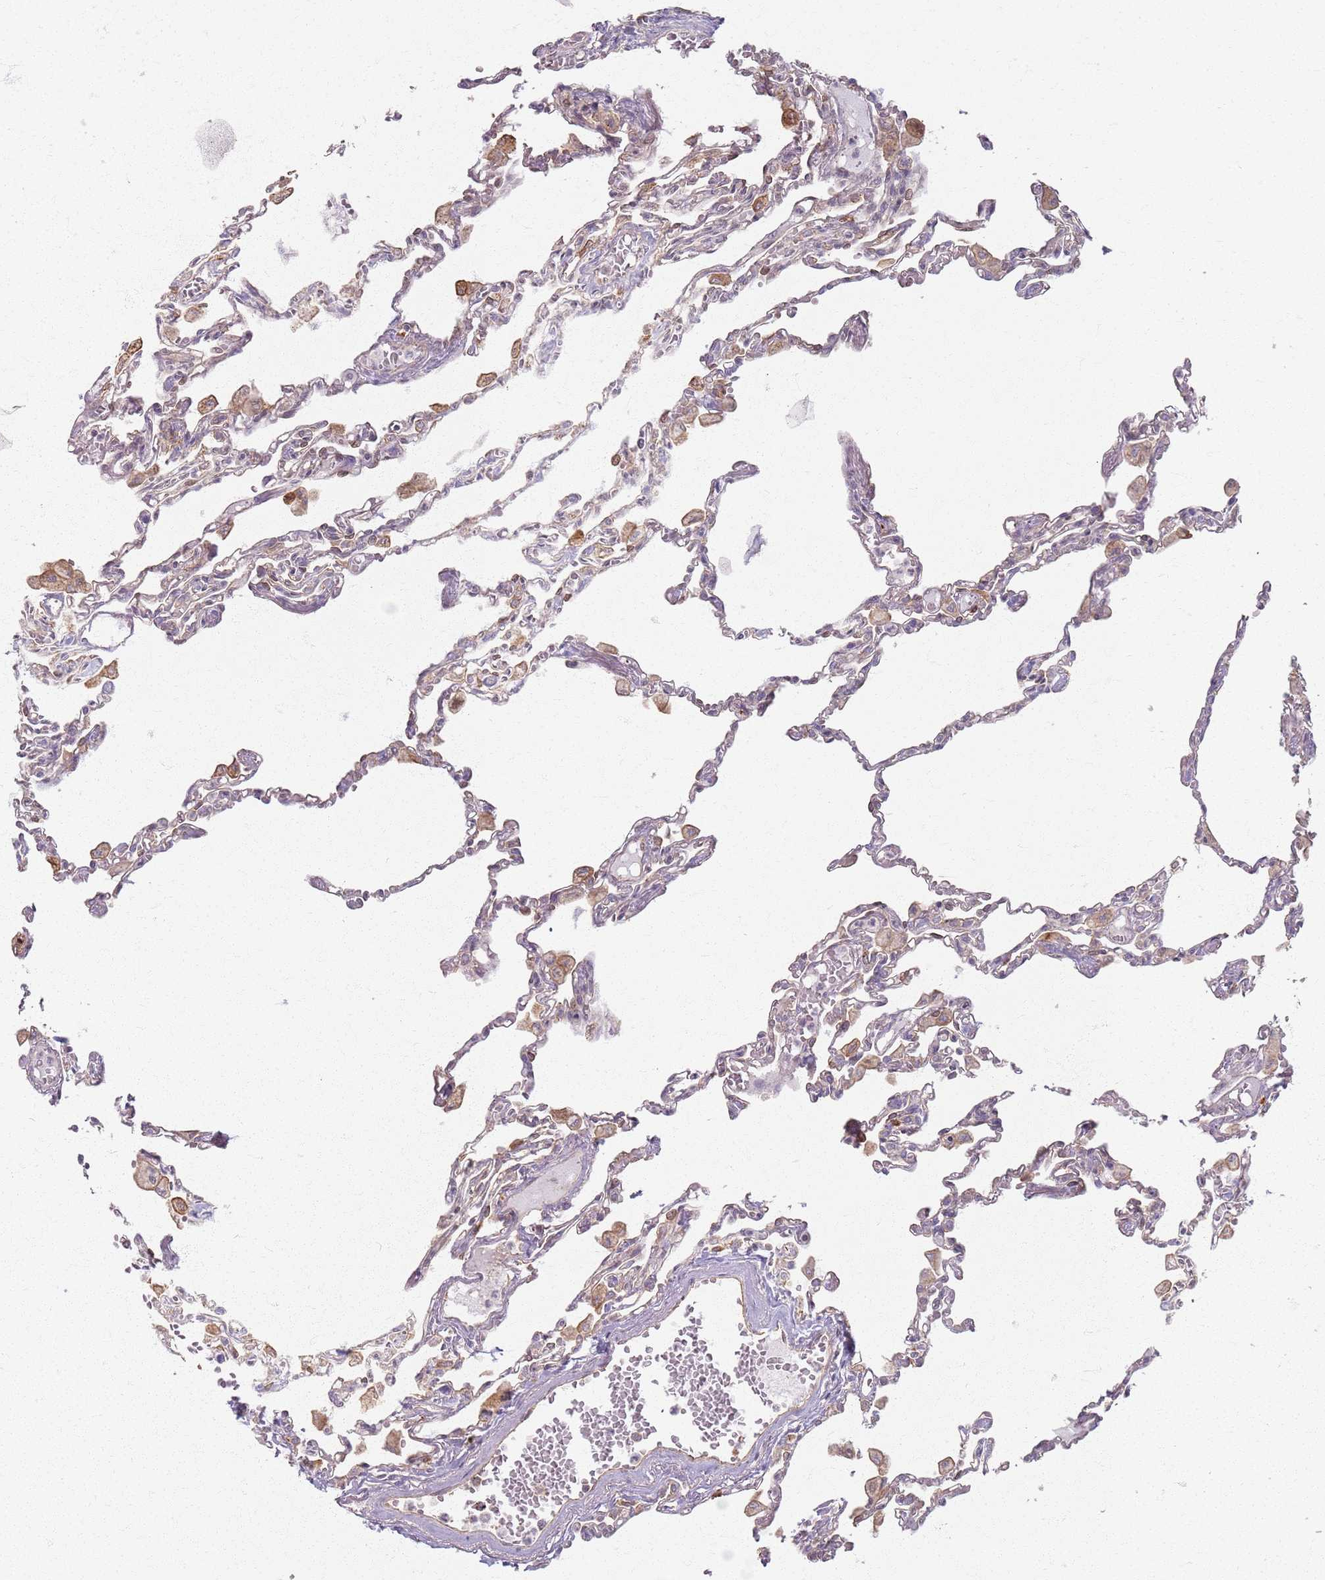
{"staining": {"intensity": "weak", "quantity": "<25%", "location": "cytoplasmic/membranous"}, "tissue": "lung", "cell_type": "Alveolar cells", "image_type": "normal", "snomed": [{"axis": "morphology", "description": "Normal tissue, NOS"}, {"axis": "topography", "description": "Bronchus"}, {"axis": "topography", "description": "Lung"}], "caption": "Alveolar cells show no significant expression in benign lung.", "gene": "KCNA5", "patient": {"sex": "female", "age": 49}}